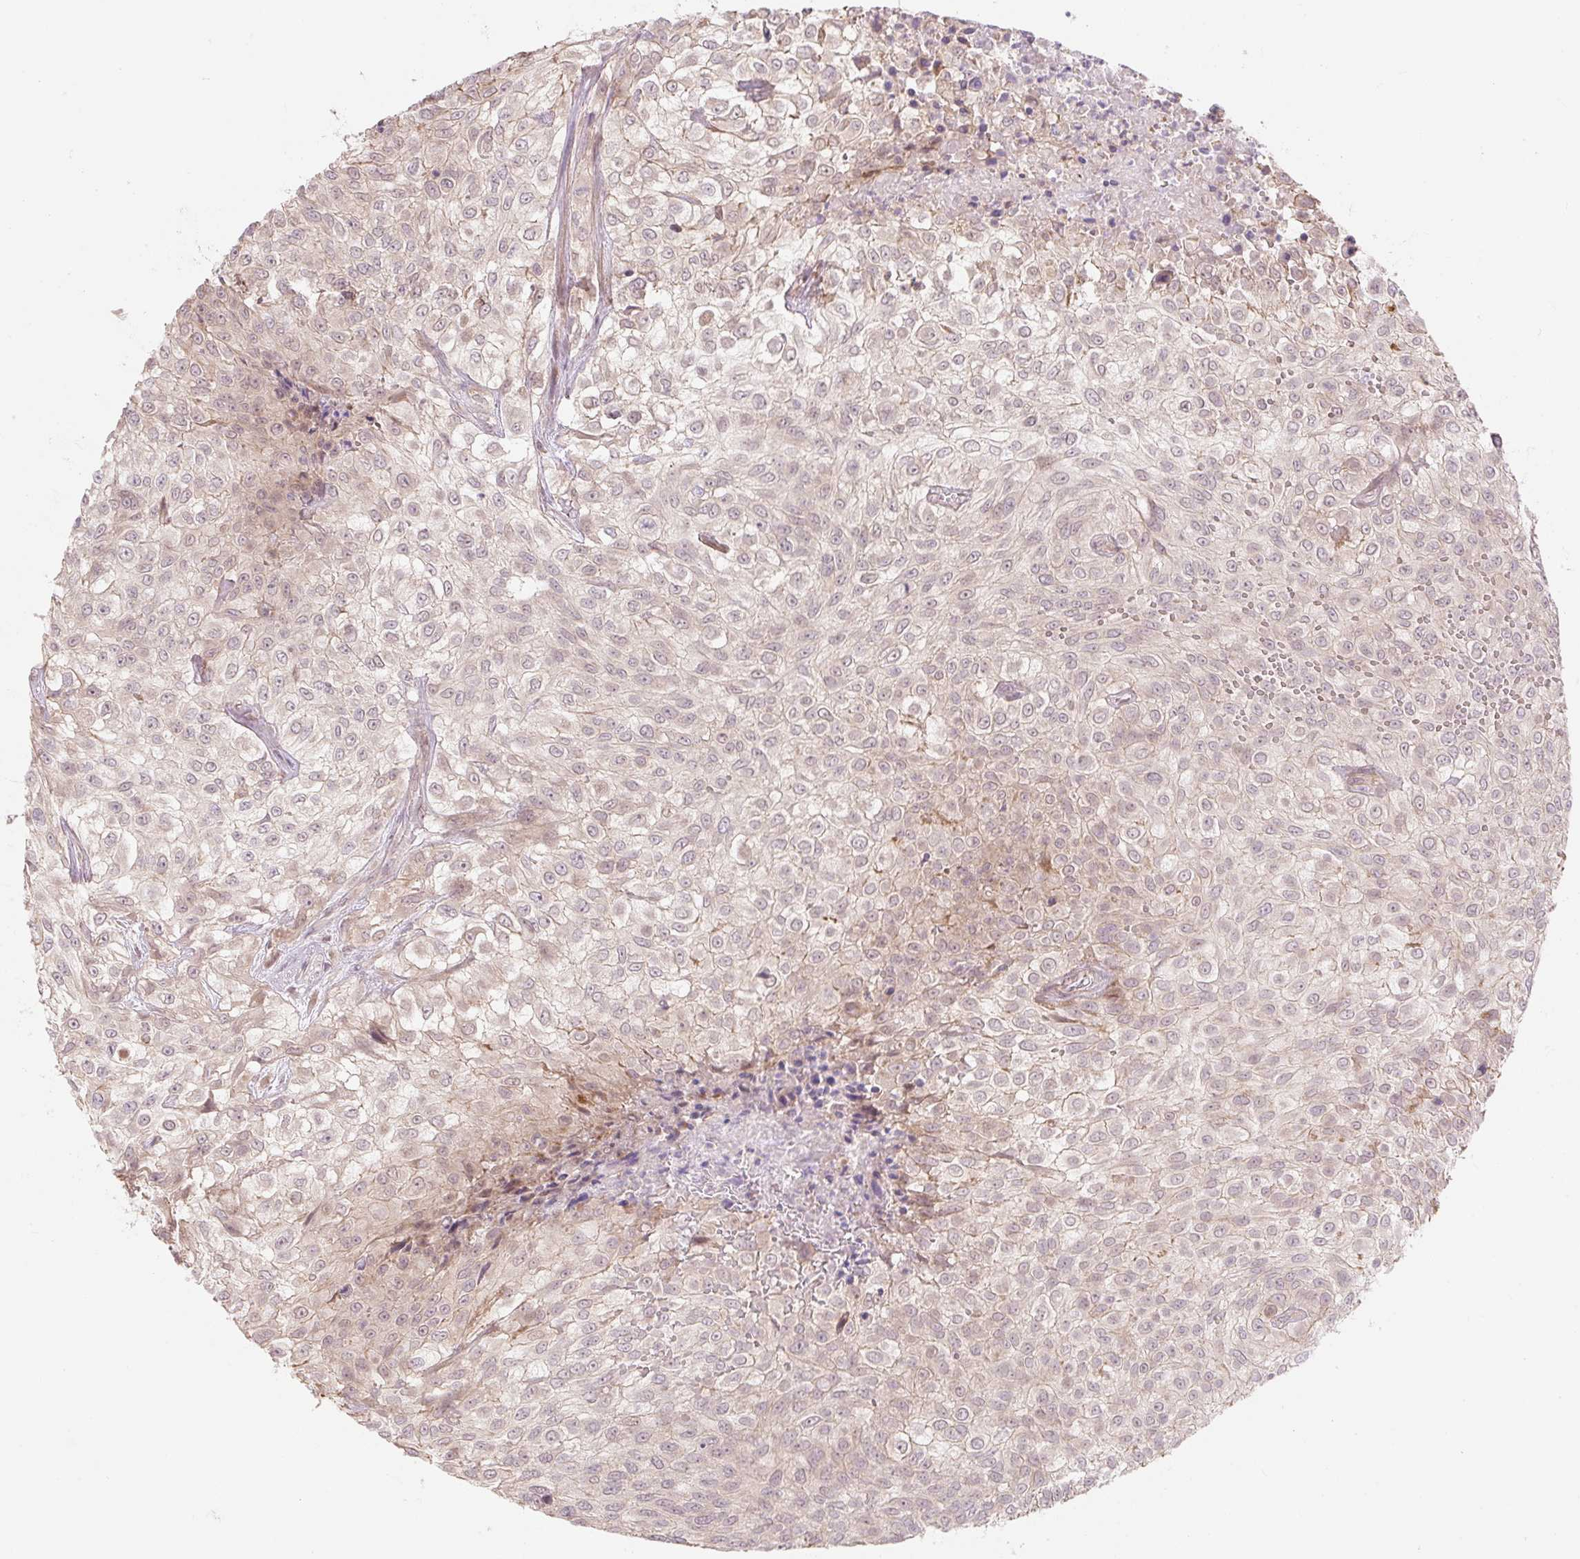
{"staining": {"intensity": "weak", "quantity": "25%-75%", "location": "cytoplasmic/membranous,nuclear"}, "tissue": "urothelial cancer", "cell_type": "Tumor cells", "image_type": "cancer", "snomed": [{"axis": "morphology", "description": "Urothelial carcinoma, High grade"}, {"axis": "topography", "description": "Urinary bladder"}], "caption": "Protein staining reveals weak cytoplasmic/membranous and nuclear staining in about 25%-75% of tumor cells in high-grade urothelial carcinoma. (Stains: DAB (3,3'-diaminobenzidine) in brown, nuclei in blue, Microscopy: brightfield microscopy at high magnification).", "gene": "EMC10", "patient": {"sex": "male", "age": 56}}